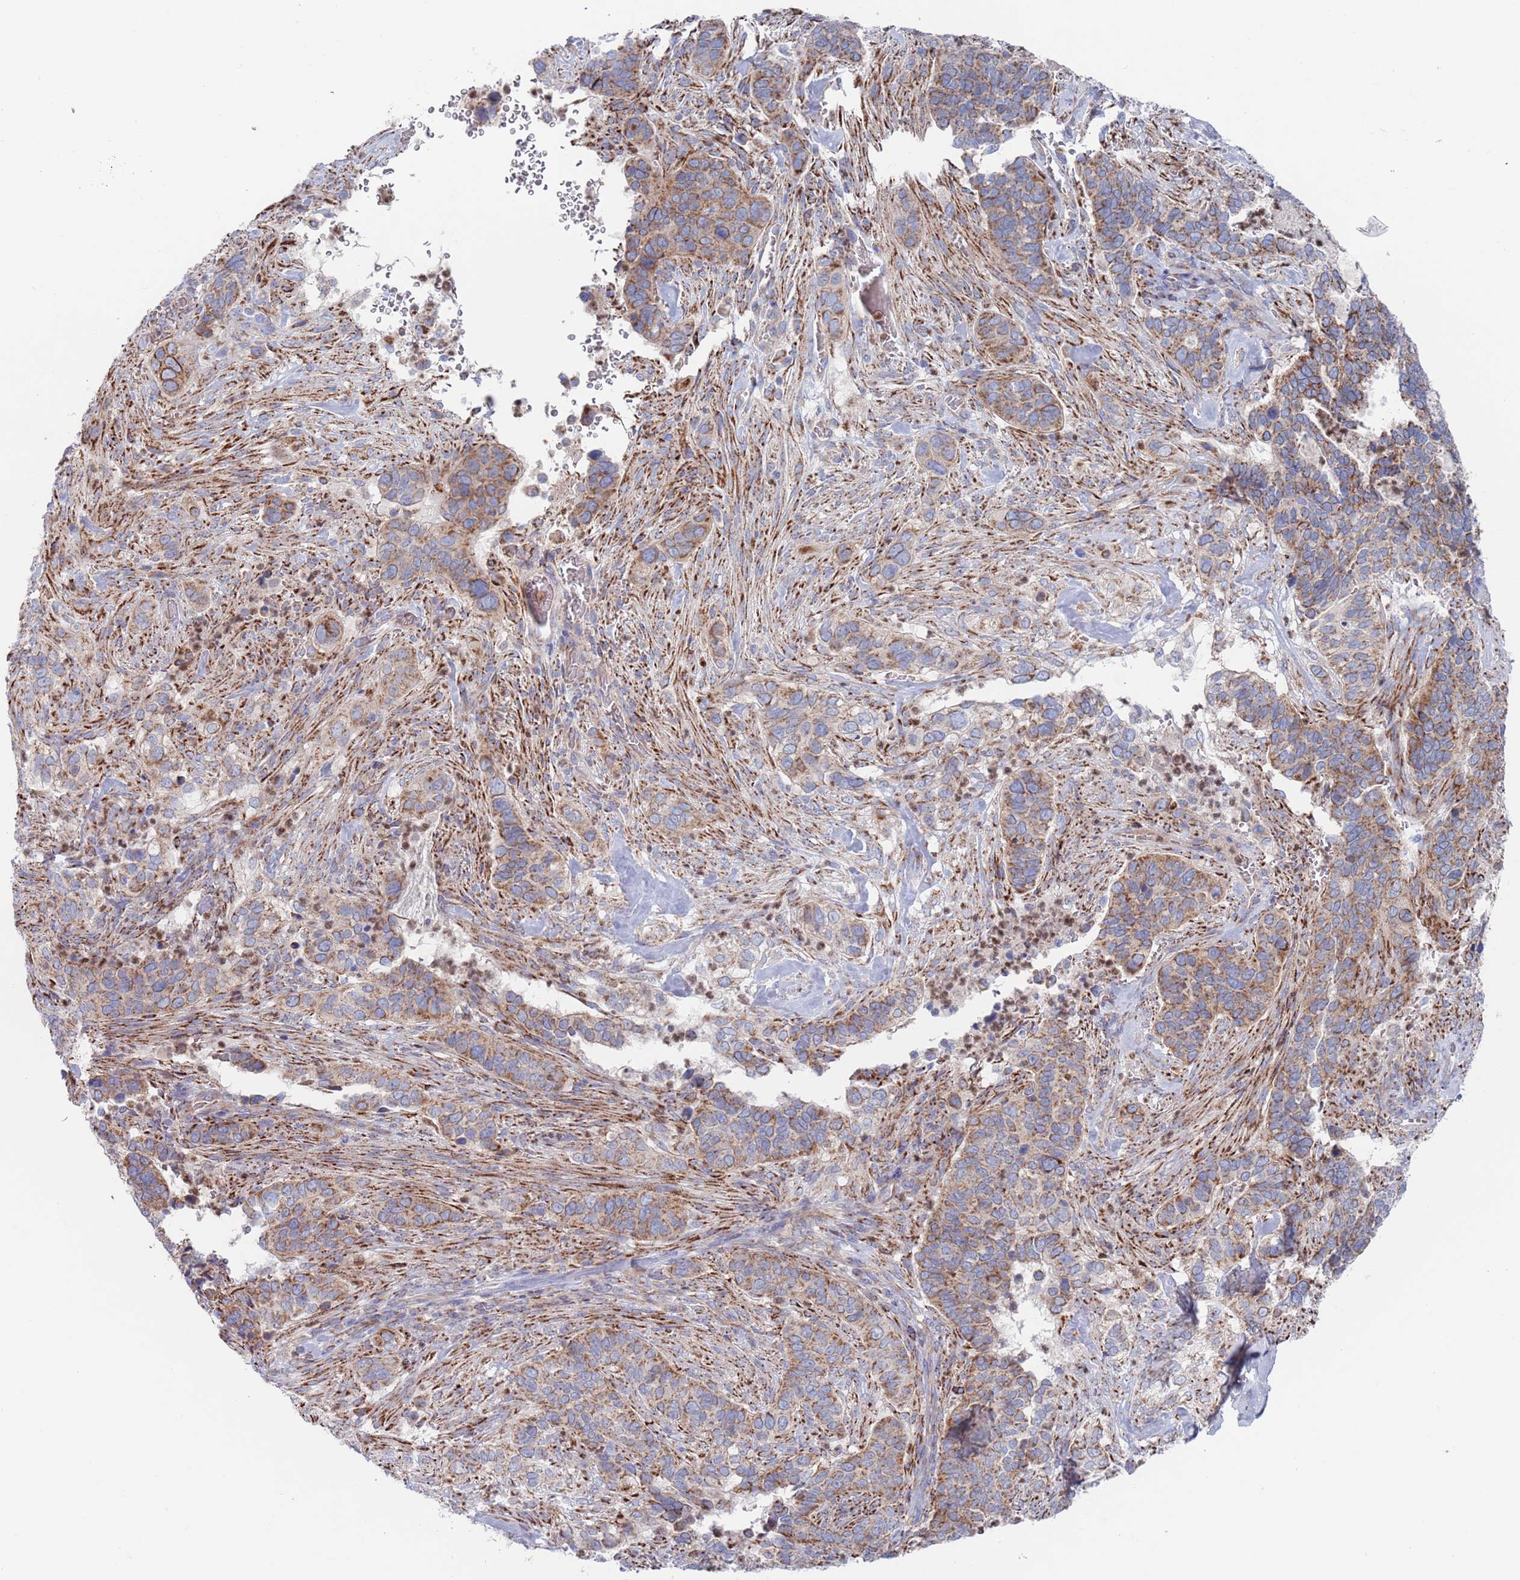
{"staining": {"intensity": "moderate", "quantity": ">75%", "location": "cytoplasmic/membranous"}, "tissue": "cervical cancer", "cell_type": "Tumor cells", "image_type": "cancer", "snomed": [{"axis": "morphology", "description": "Squamous cell carcinoma, NOS"}, {"axis": "topography", "description": "Cervix"}], "caption": "A high-resolution image shows immunohistochemistry staining of cervical squamous cell carcinoma, which shows moderate cytoplasmic/membranous expression in approximately >75% of tumor cells.", "gene": "CHCHD6", "patient": {"sex": "female", "age": 38}}